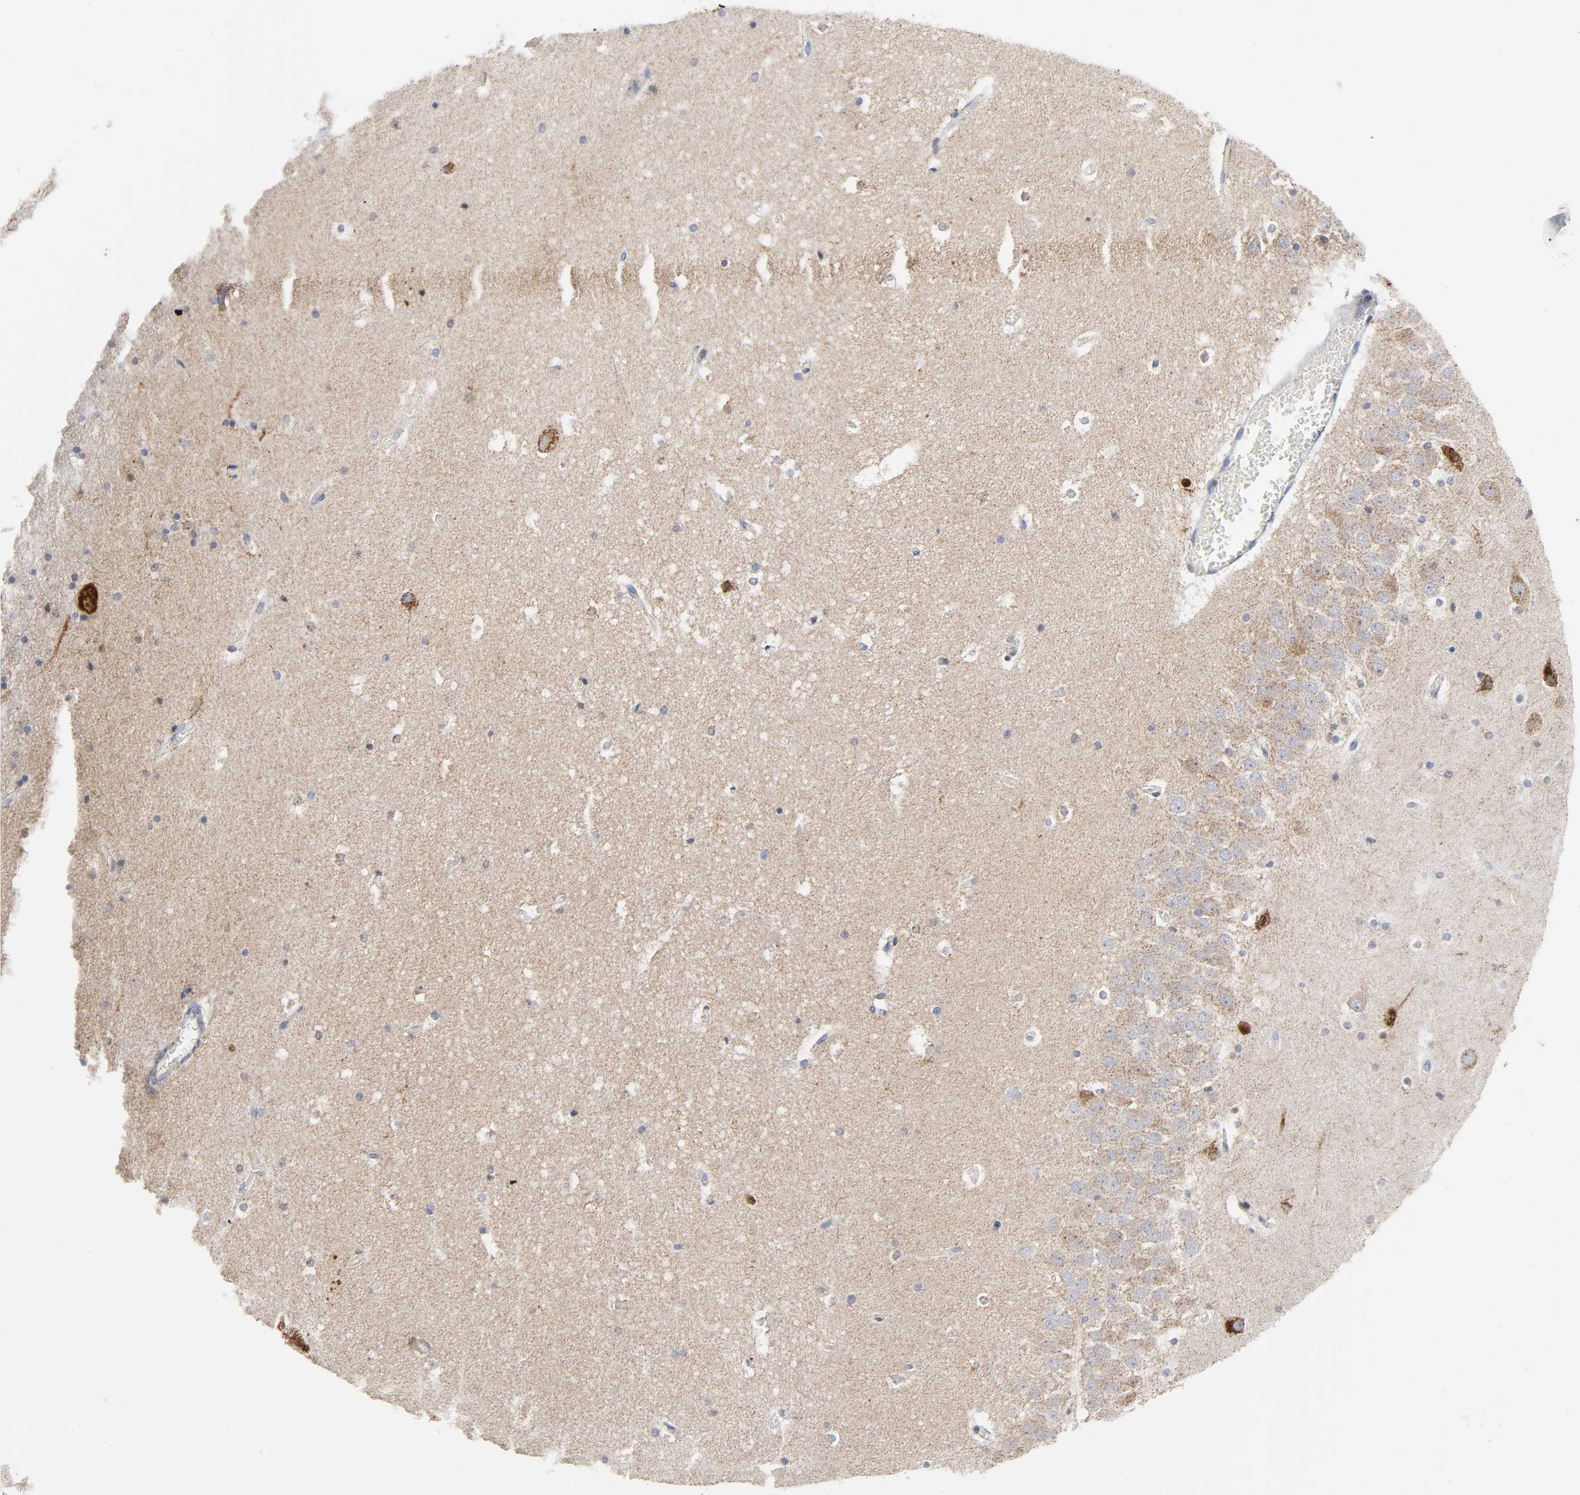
{"staining": {"intensity": "moderate", "quantity": ">75%", "location": "cytoplasmic/membranous"}, "tissue": "hippocampus", "cell_type": "Glial cells", "image_type": "normal", "snomed": [{"axis": "morphology", "description": "Normal tissue, NOS"}, {"axis": "topography", "description": "Hippocampus"}], "caption": "Protein staining demonstrates moderate cytoplasmic/membranous expression in approximately >75% of glial cells in unremarkable hippocampus. The protein of interest is shown in brown color, while the nuclei are stained blue.", "gene": "CYCS", "patient": {"sex": "male", "age": 45}}